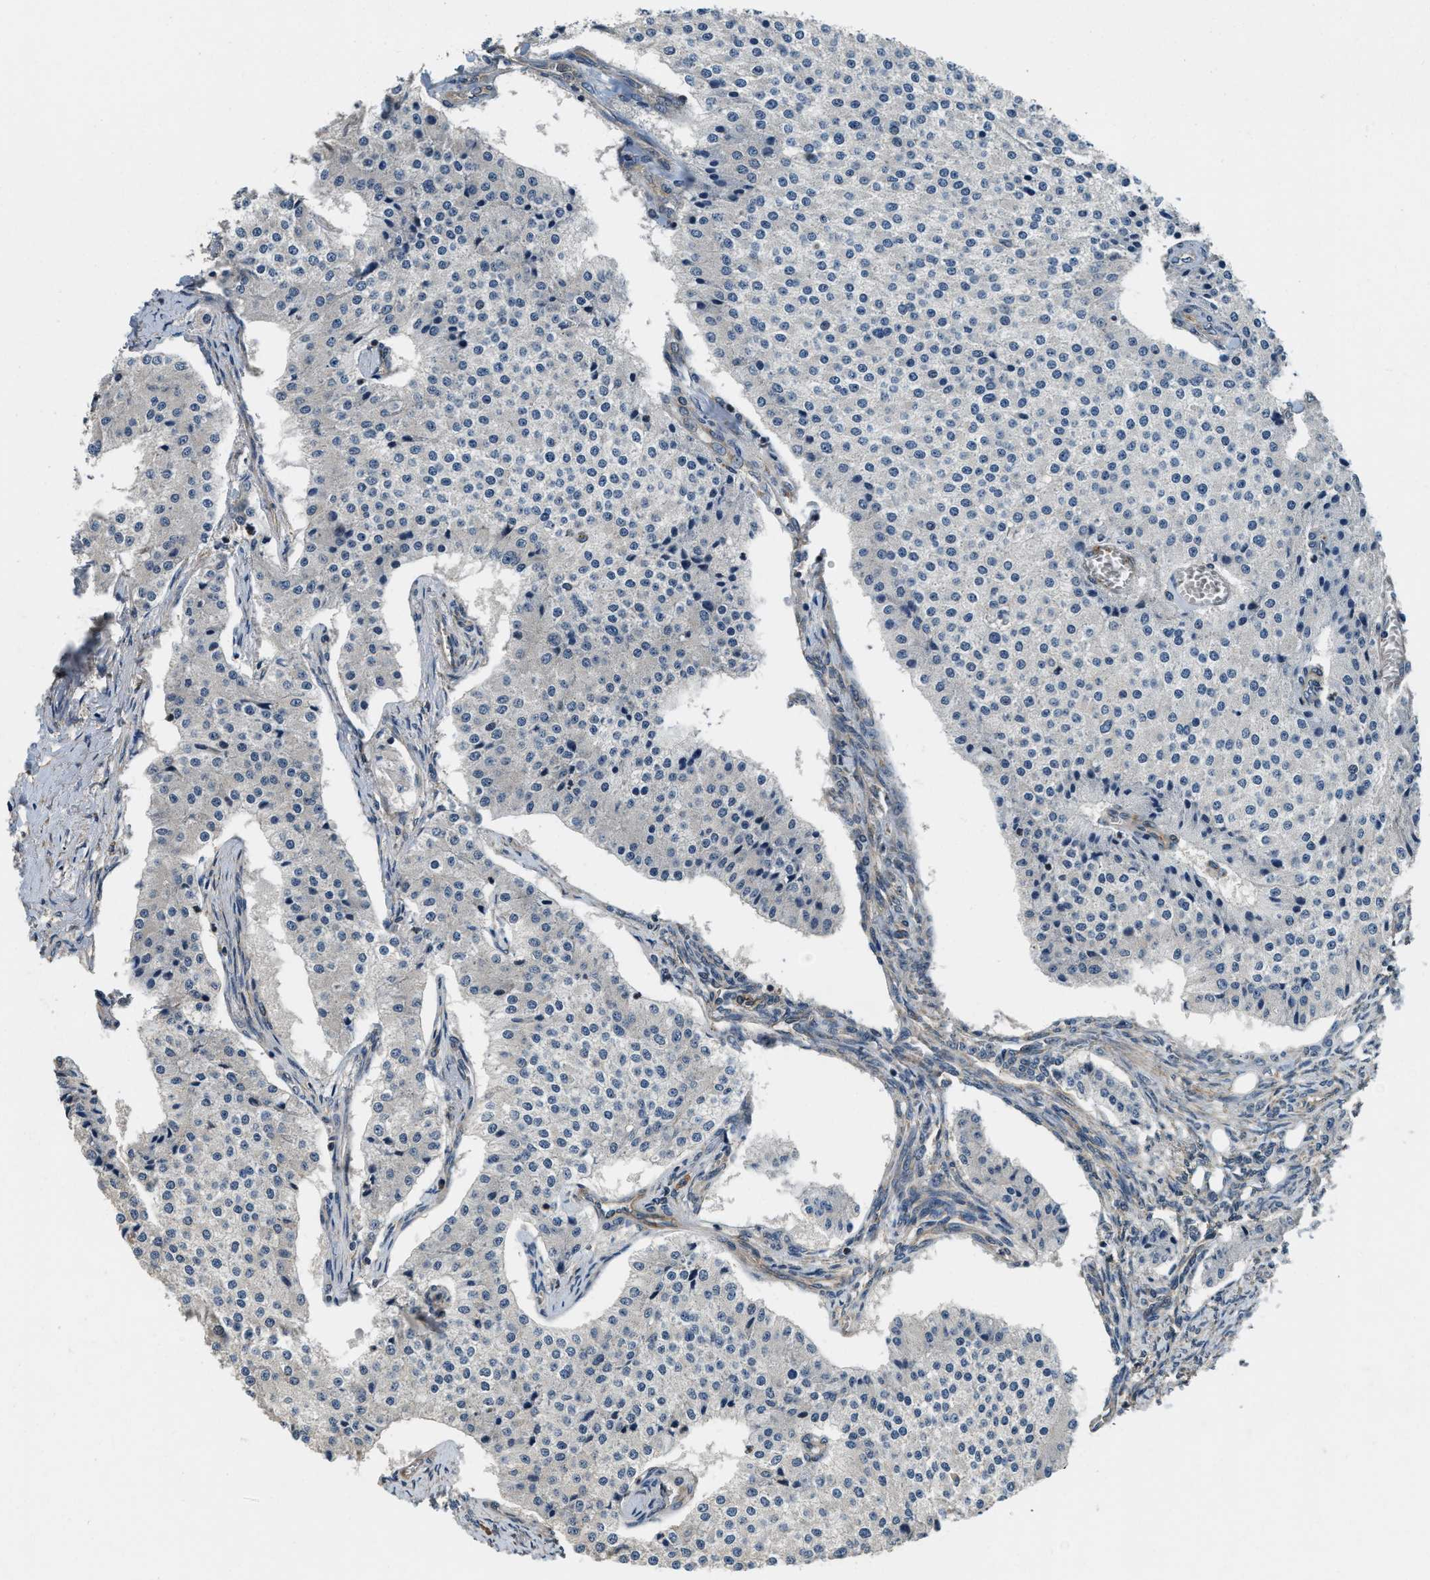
{"staining": {"intensity": "negative", "quantity": "none", "location": "none"}, "tissue": "carcinoid", "cell_type": "Tumor cells", "image_type": "cancer", "snomed": [{"axis": "morphology", "description": "Carcinoid, malignant, NOS"}, {"axis": "topography", "description": "Colon"}], "caption": "There is no significant staining in tumor cells of carcinoid (malignant).", "gene": "ALOX12", "patient": {"sex": "female", "age": 52}}